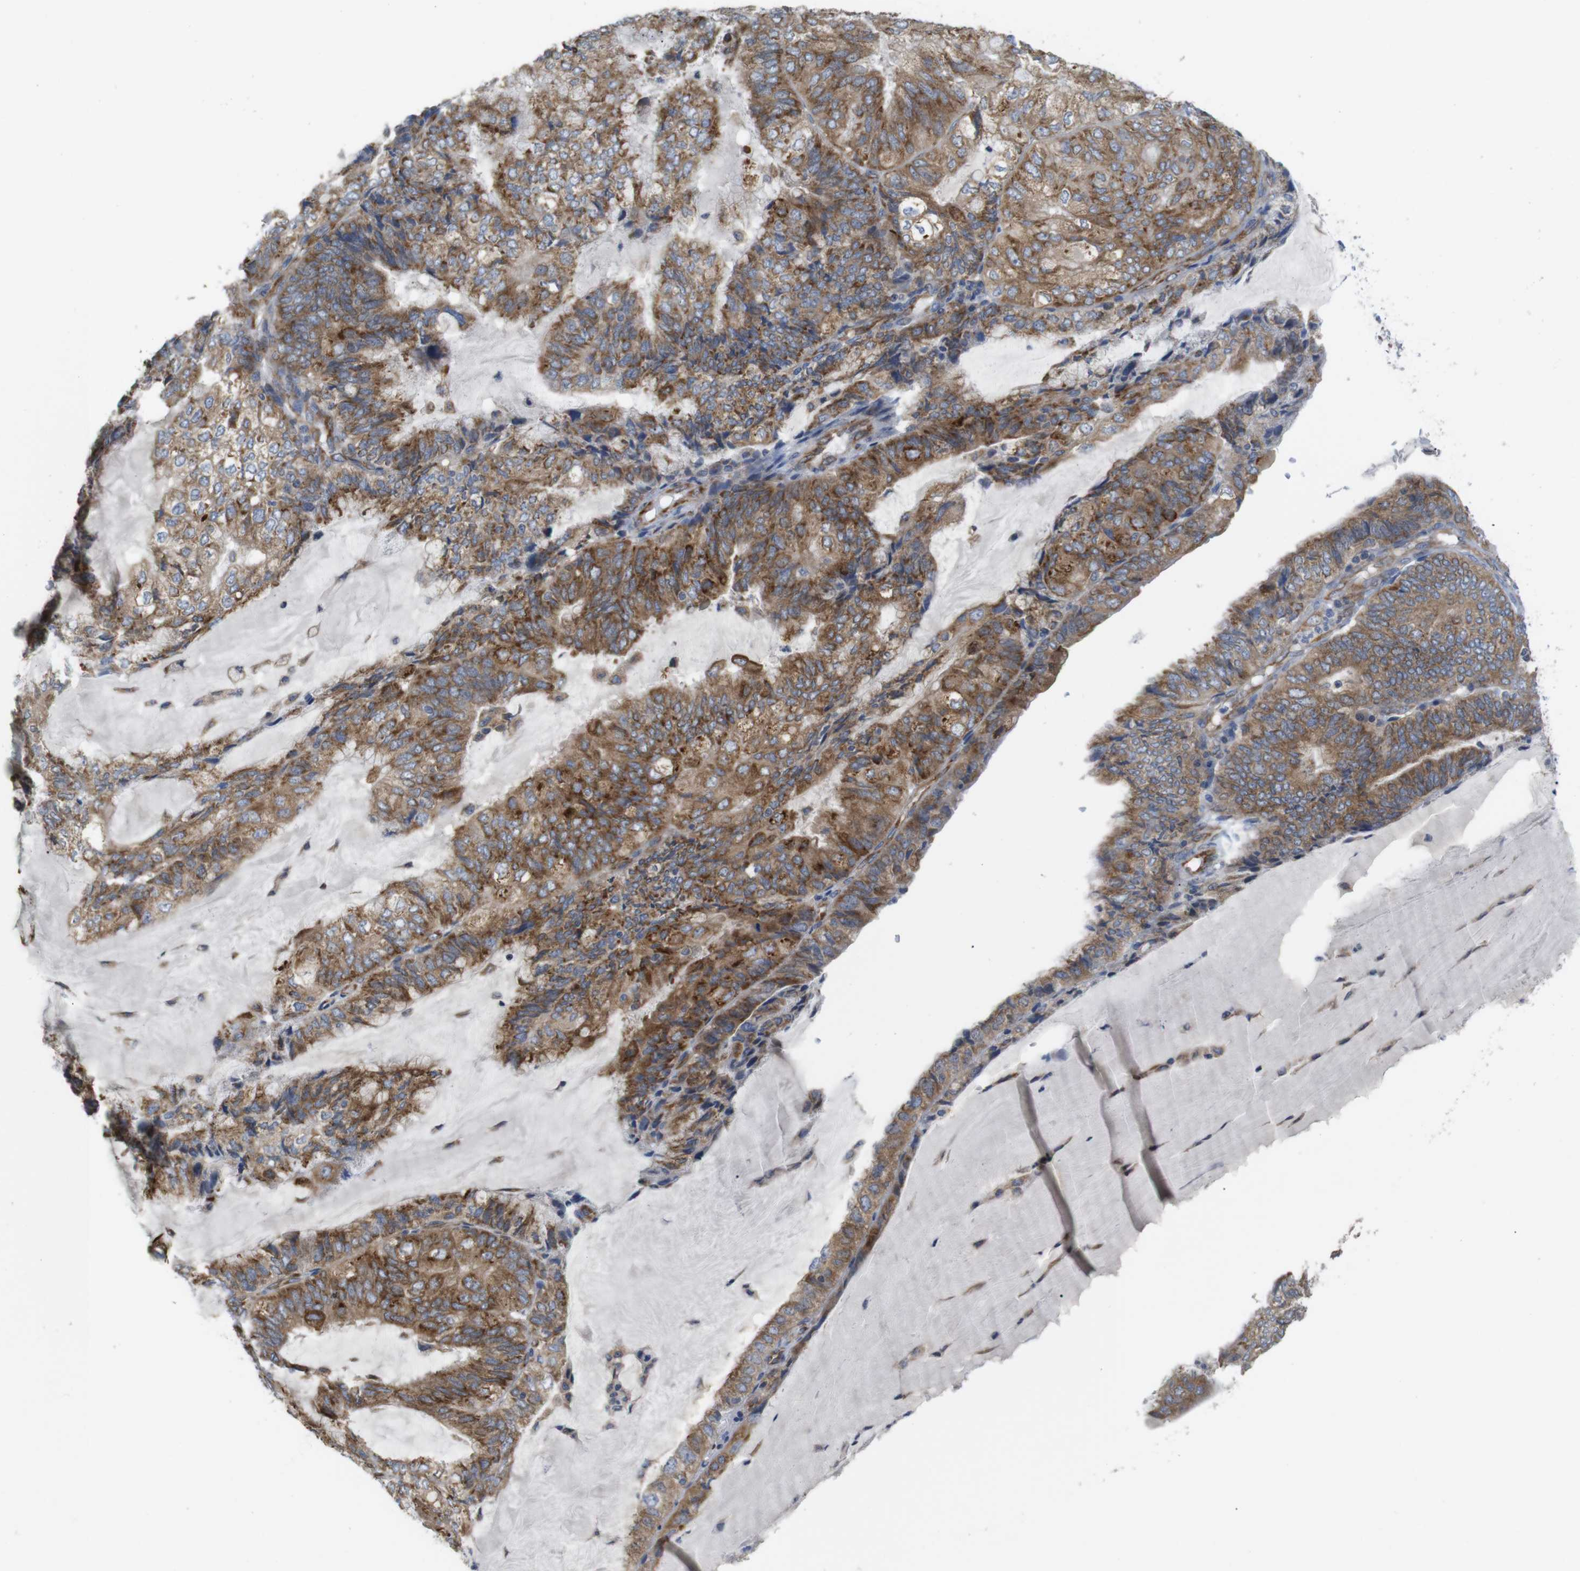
{"staining": {"intensity": "moderate", "quantity": ">75%", "location": "cytoplasmic/membranous"}, "tissue": "endometrial cancer", "cell_type": "Tumor cells", "image_type": "cancer", "snomed": [{"axis": "morphology", "description": "Adenocarcinoma, NOS"}, {"axis": "topography", "description": "Endometrium"}], "caption": "This is an image of IHC staining of endometrial adenocarcinoma, which shows moderate staining in the cytoplasmic/membranous of tumor cells.", "gene": "PCNX2", "patient": {"sex": "female", "age": 81}}